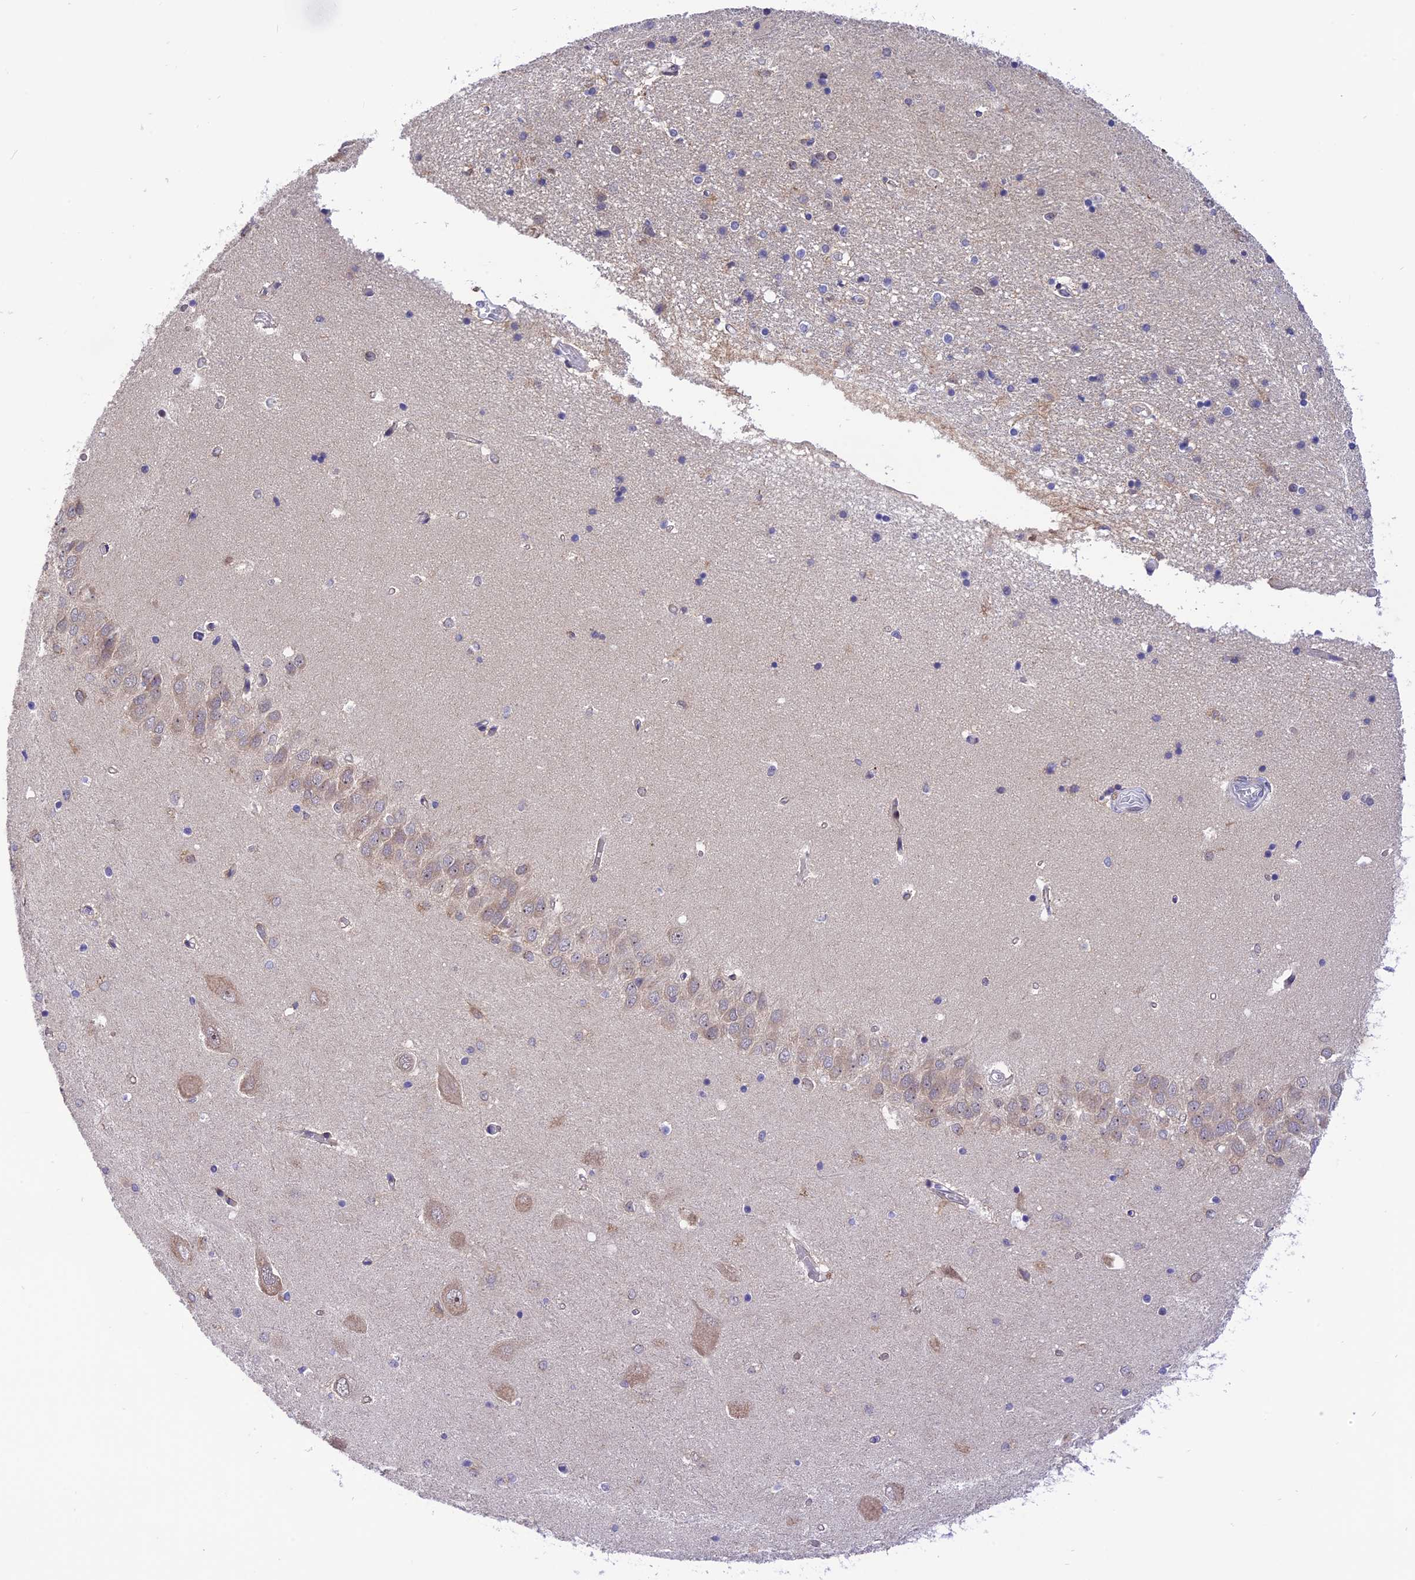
{"staining": {"intensity": "negative", "quantity": "none", "location": "none"}, "tissue": "hippocampus", "cell_type": "Glial cells", "image_type": "normal", "snomed": [{"axis": "morphology", "description": "Normal tissue, NOS"}, {"axis": "topography", "description": "Hippocampus"}], "caption": "A high-resolution histopathology image shows IHC staining of benign hippocampus, which demonstrates no significant positivity in glial cells. Brightfield microscopy of immunohistochemistry stained with DAB (3,3'-diaminobenzidine) (brown) and hematoxylin (blue), captured at high magnification.", "gene": "ZNF837", "patient": {"sex": "male", "age": 45}}